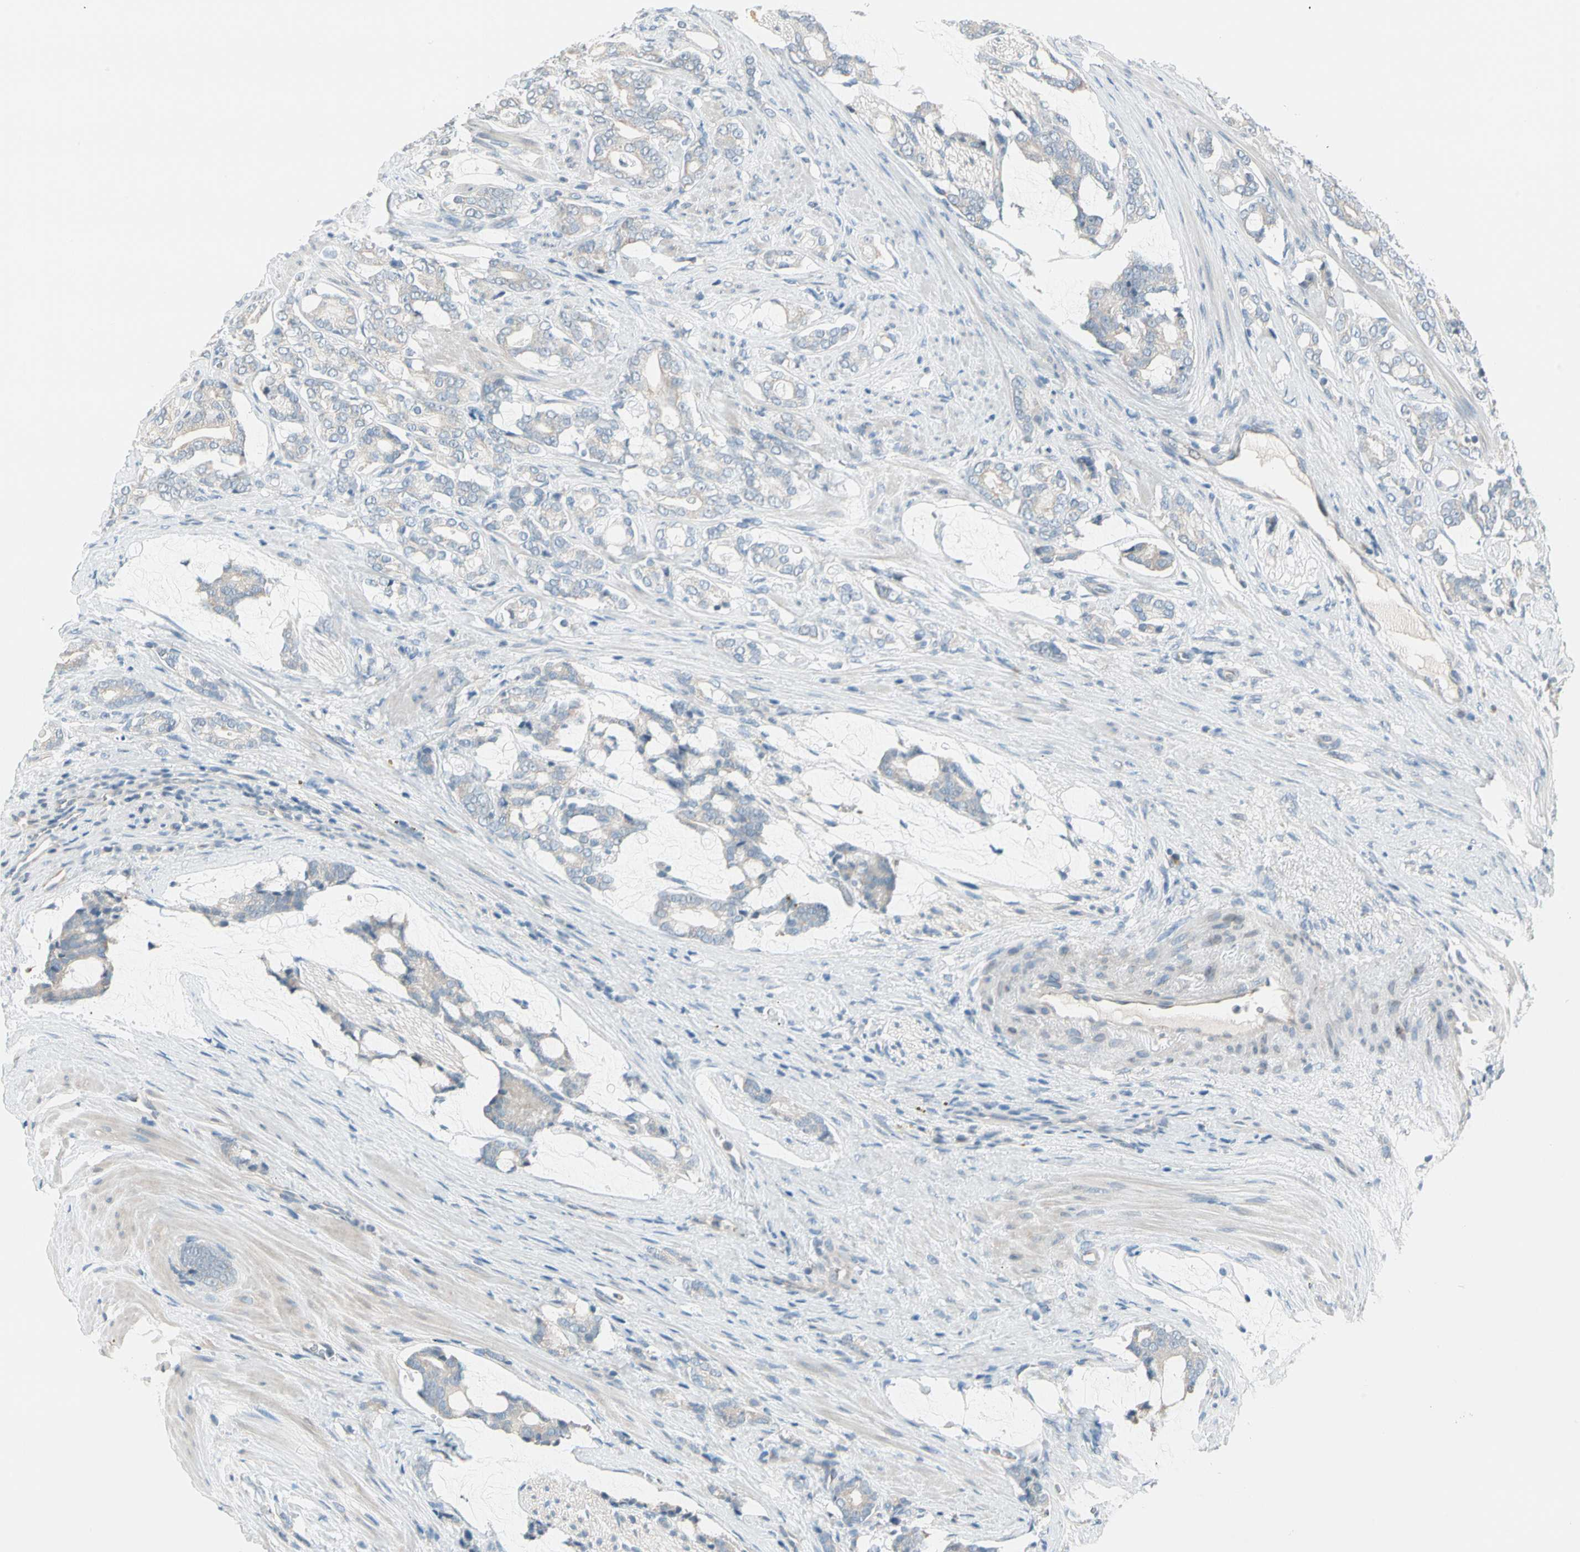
{"staining": {"intensity": "weak", "quantity": "<25%", "location": "cytoplasmic/membranous"}, "tissue": "prostate cancer", "cell_type": "Tumor cells", "image_type": "cancer", "snomed": [{"axis": "morphology", "description": "Adenocarcinoma, Low grade"}, {"axis": "topography", "description": "Prostate"}], "caption": "Immunohistochemistry (IHC) of human prostate cancer shows no staining in tumor cells. (IHC, brightfield microscopy, high magnification).", "gene": "STK40", "patient": {"sex": "male", "age": 58}}